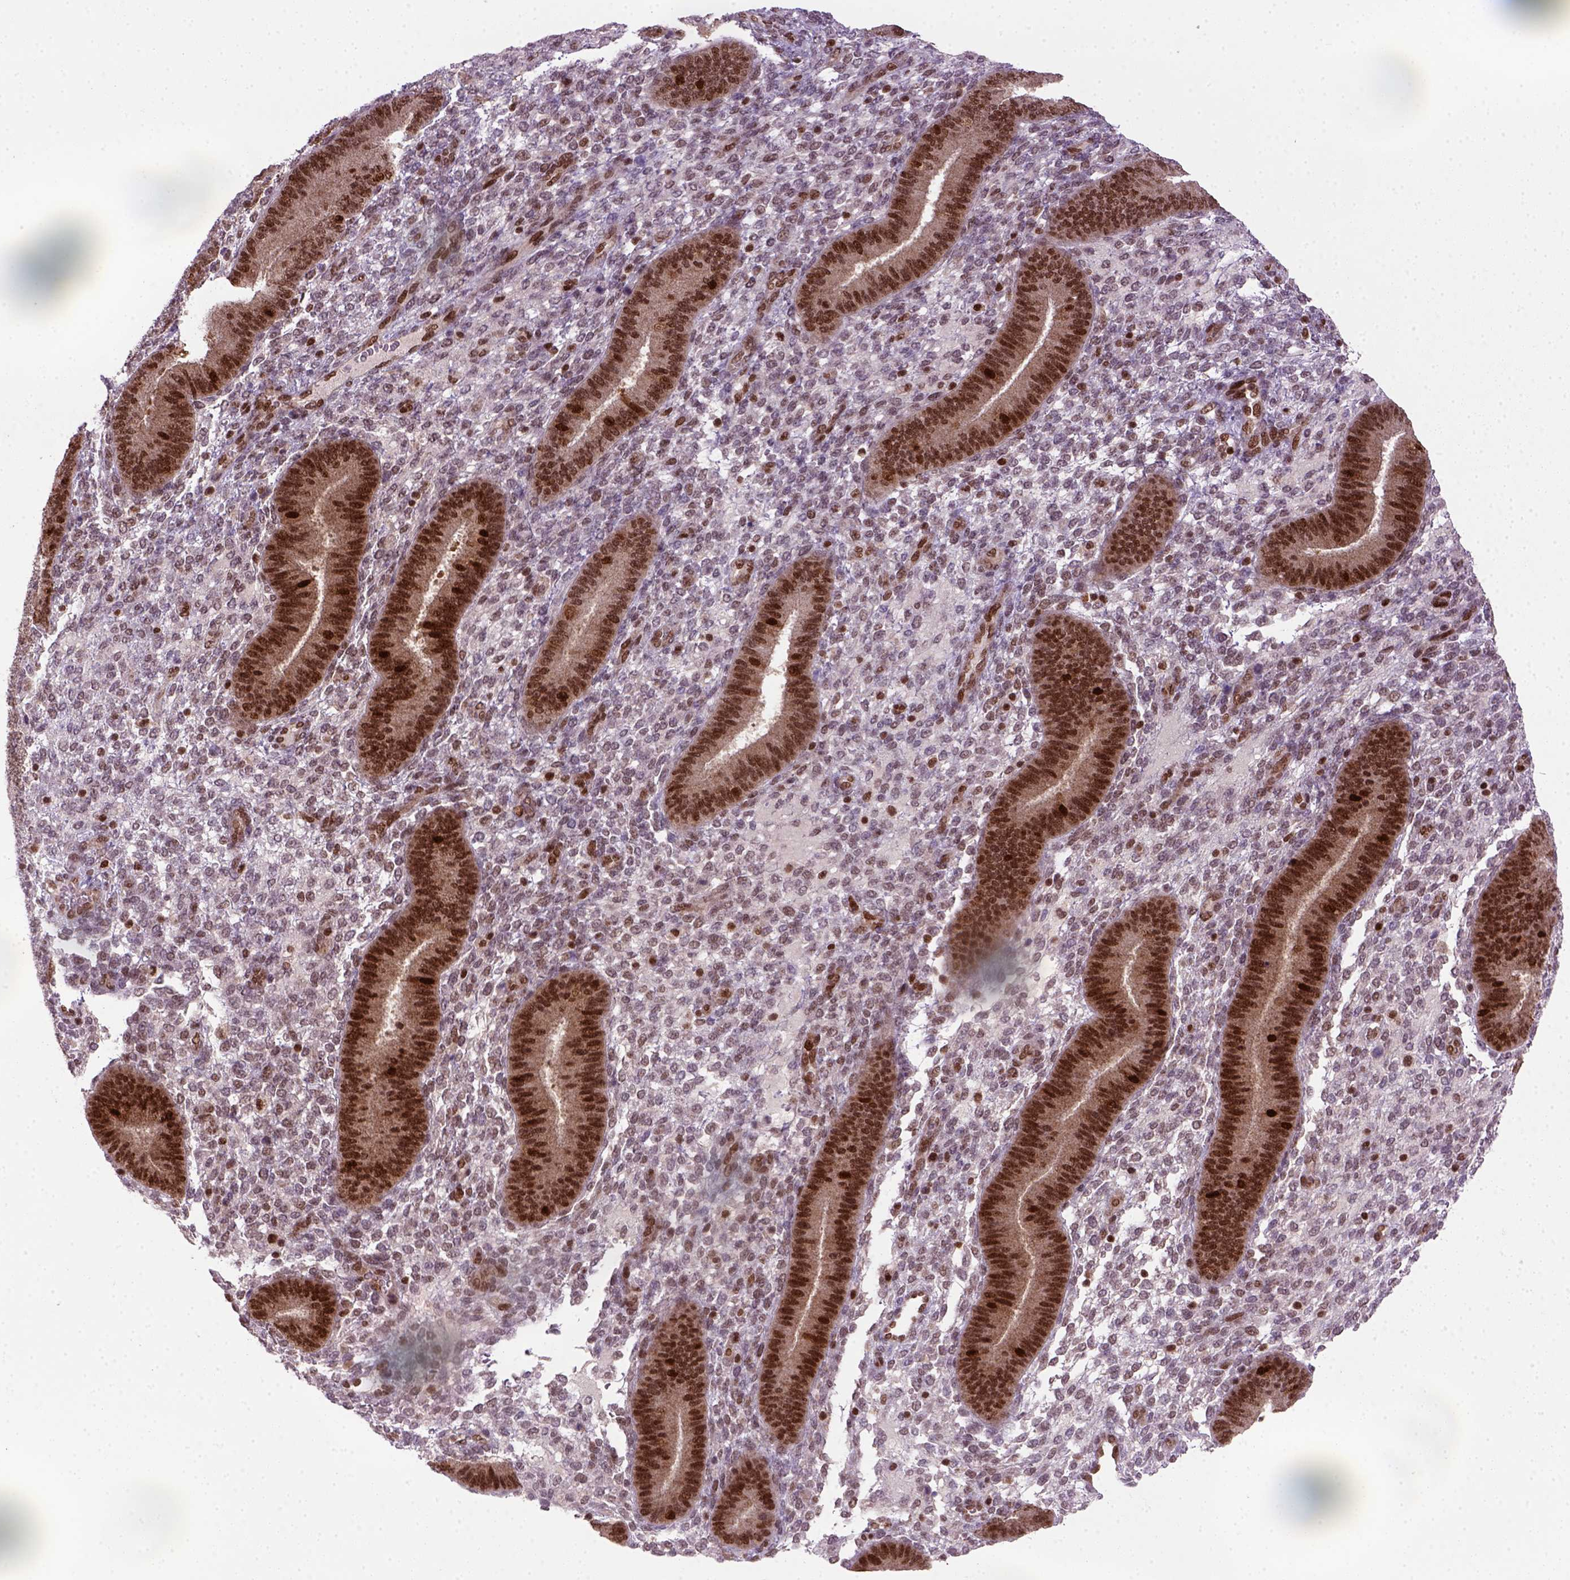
{"staining": {"intensity": "moderate", "quantity": "25%-75%", "location": "nuclear"}, "tissue": "endometrium", "cell_type": "Cells in endometrial stroma", "image_type": "normal", "snomed": [{"axis": "morphology", "description": "Normal tissue, NOS"}, {"axis": "topography", "description": "Endometrium"}], "caption": "The photomicrograph exhibits staining of benign endometrium, revealing moderate nuclear protein expression (brown color) within cells in endometrial stroma.", "gene": "MGMT", "patient": {"sex": "female", "age": 39}}